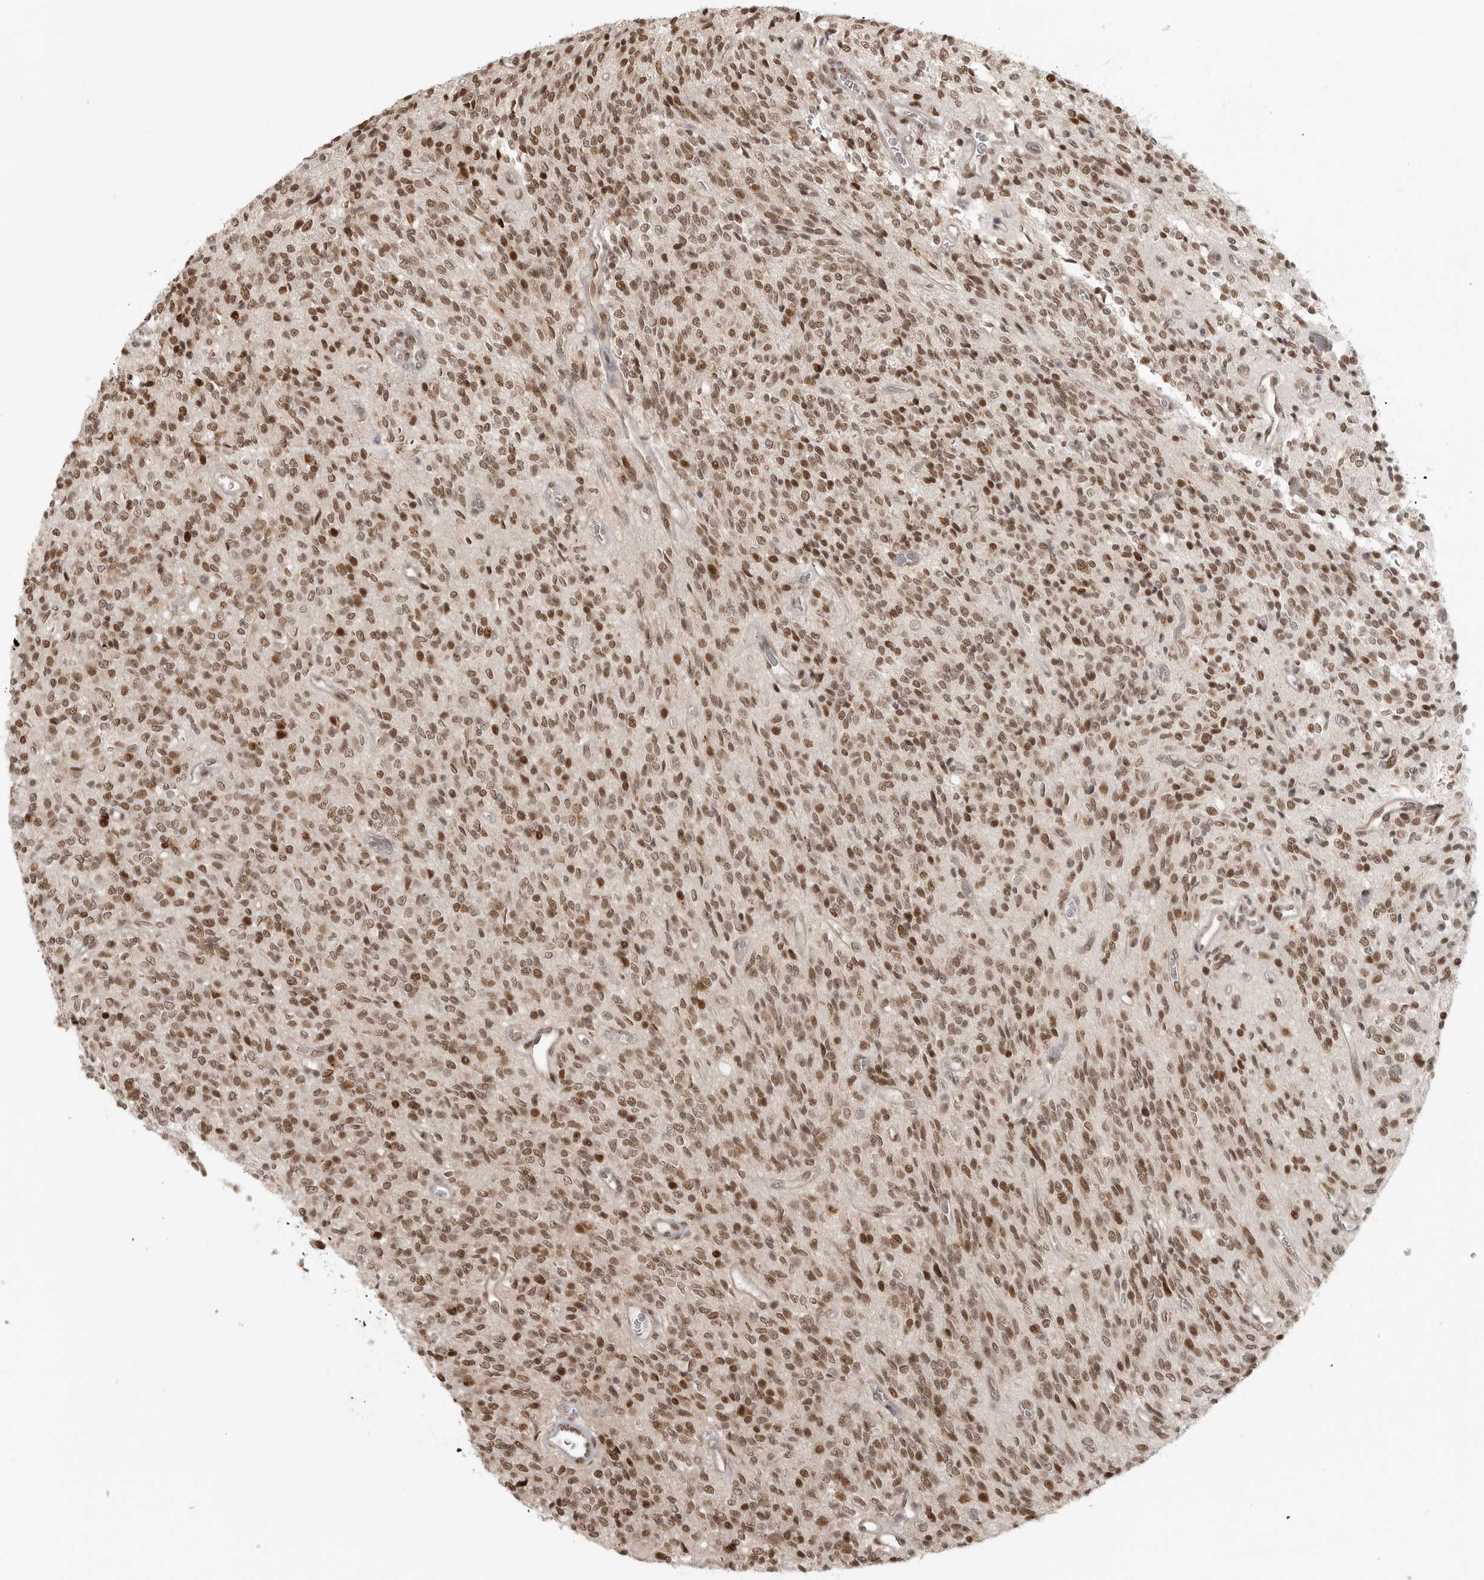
{"staining": {"intensity": "moderate", "quantity": ">75%", "location": "nuclear"}, "tissue": "glioma", "cell_type": "Tumor cells", "image_type": "cancer", "snomed": [{"axis": "morphology", "description": "Glioma, malignant, High grade"}, {"axis": "topography", "description": "Brain"}], "caption": "A medium amount of moderate nuclear positivity is identified in about >75% of tumor cells in malignant high-grade glioma tissue.", "gene": "ISG20L2", "patient": {"sex": "male", "age": 34}}